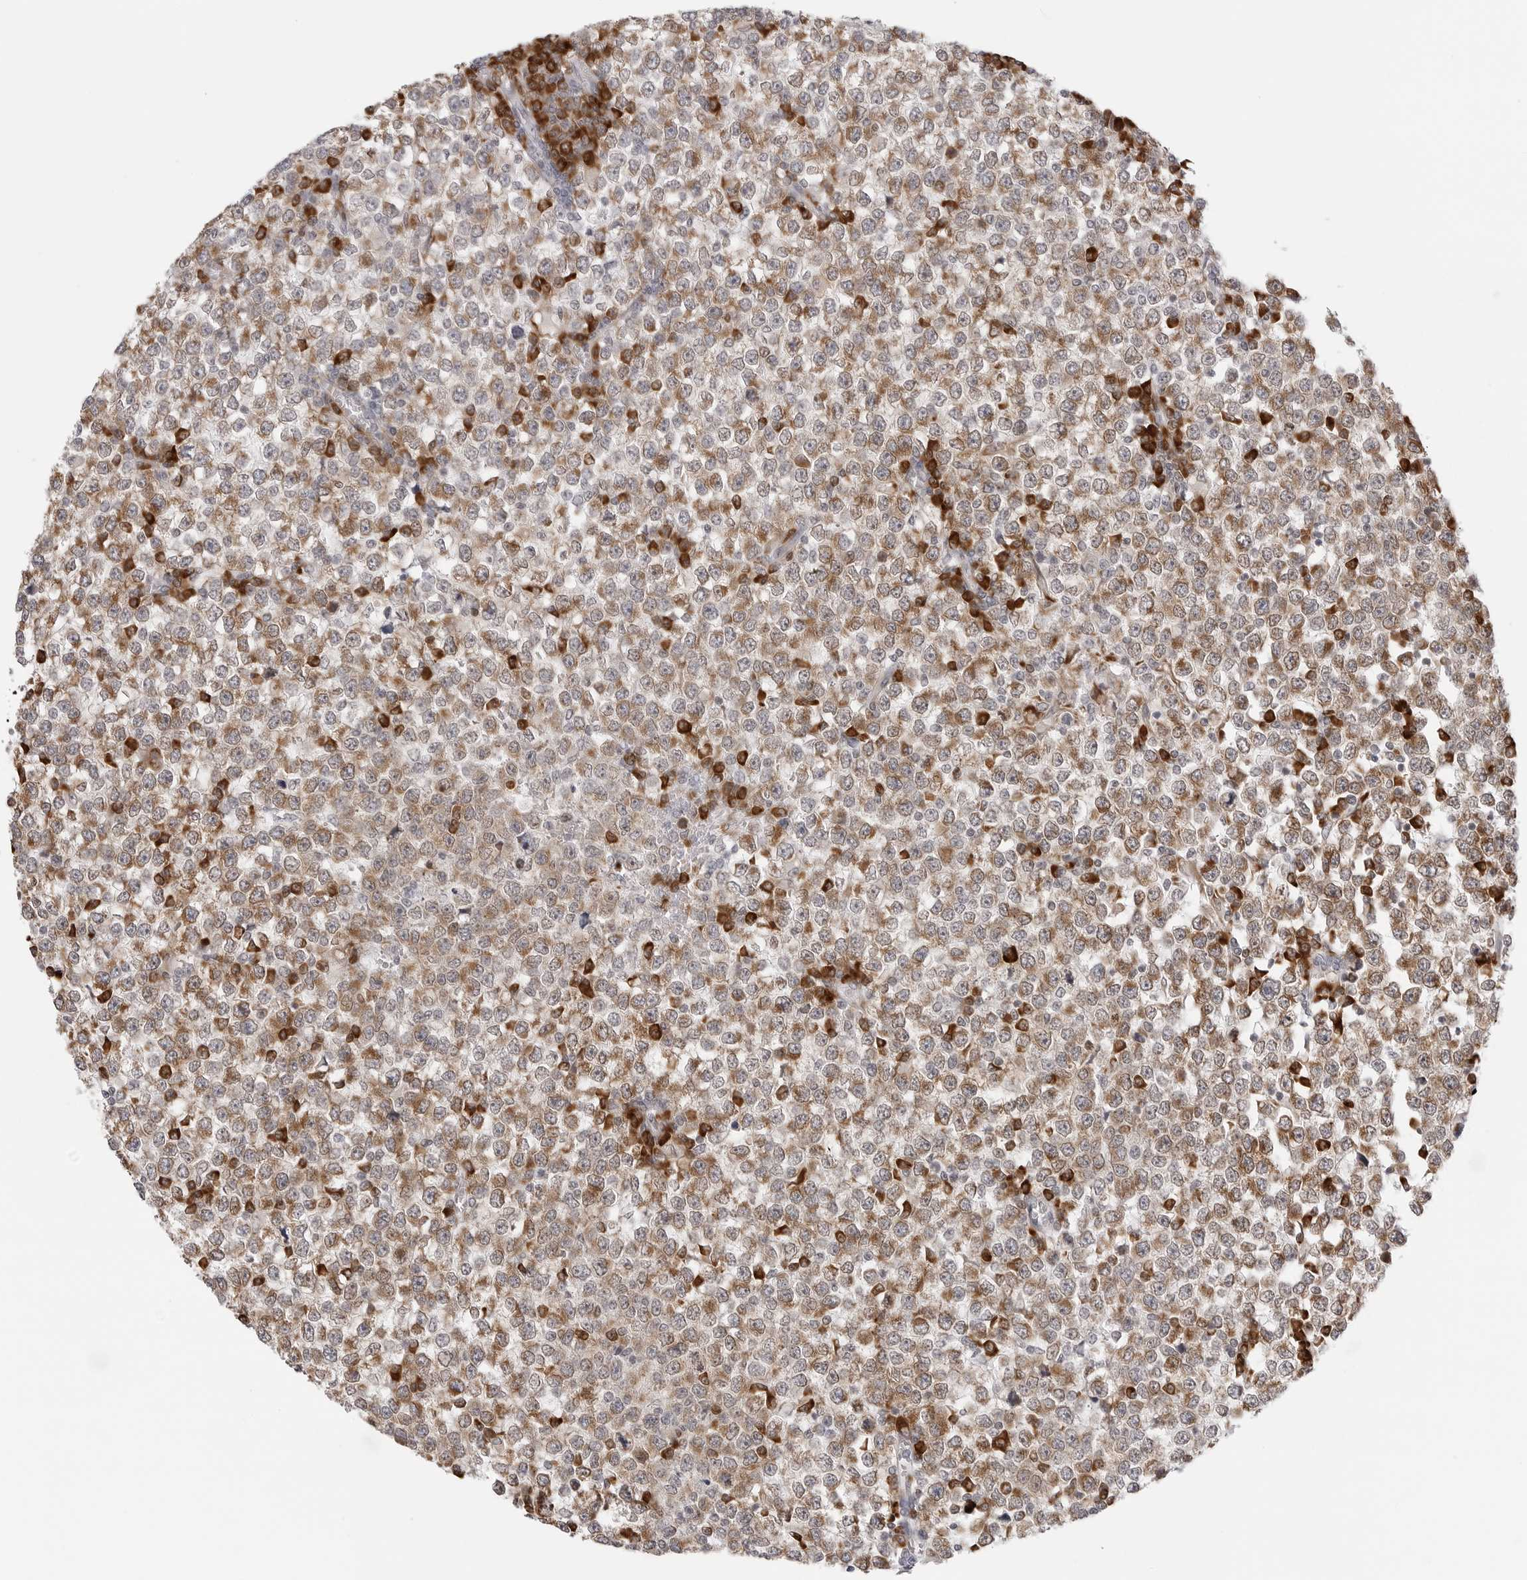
{"staining": {"intensity": "moderate", "quantity": ">75%", "location": "cytoplasmic/membranous"}, "tissue": "testis cancer", "cell_type": "Tumor cells", "image_type": "cancer", "snomed": [{"axis": "morphology", "description": "Seminoma, NOS"}, {"axis": "topography", "description": "Testis"}], "caption": "DAB (3,3'-diaminobenzidine) immunohistochemical staining of human testis cancer (seminoma) reveals moderate cytoplasmic/membranous protein expression in approximately >75% of tumor cells.", "gene": "RPN1", "patient": {"sex": "male", "age": 65}}